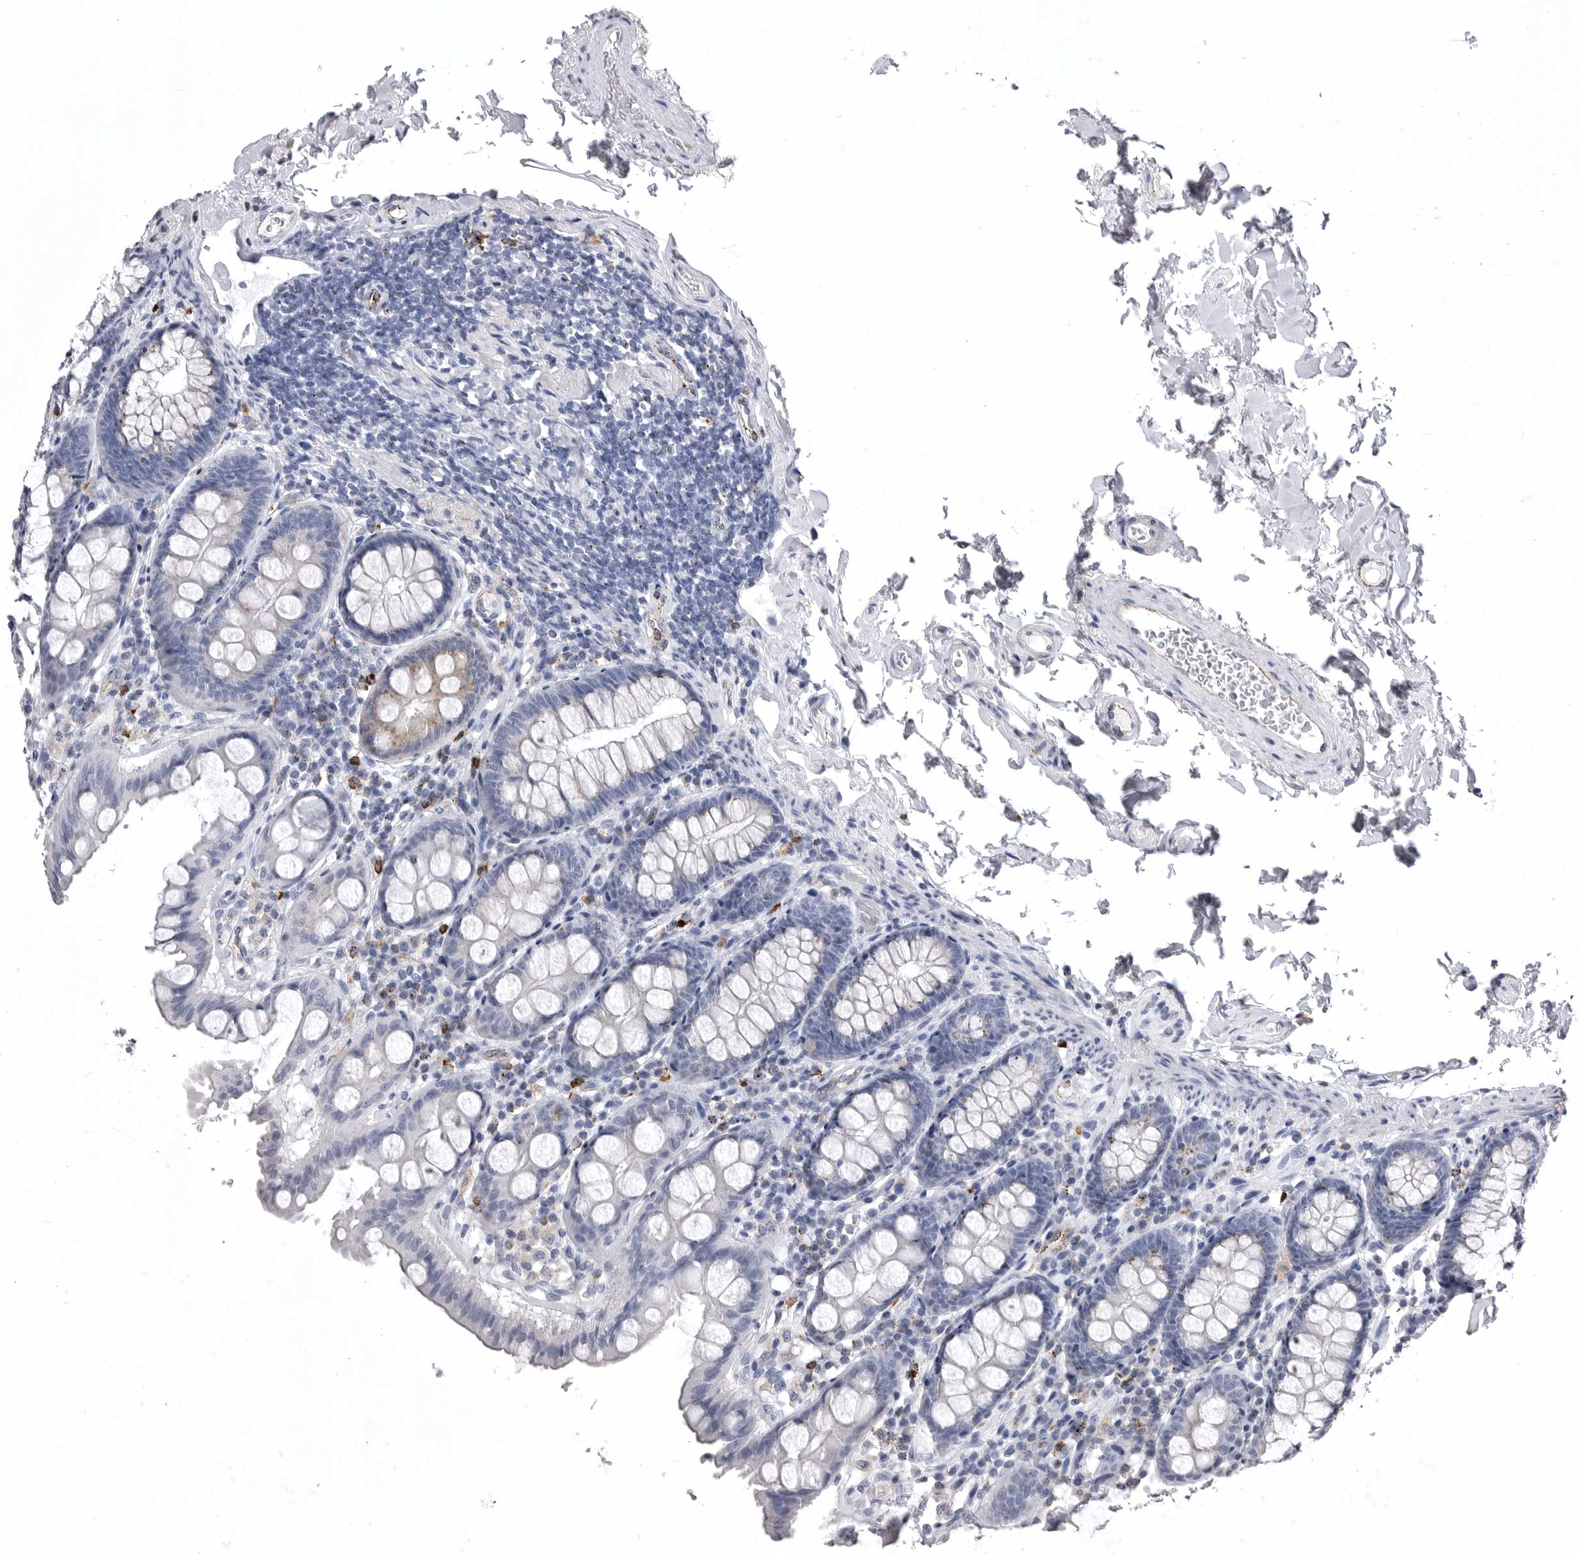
{"staining": {"intensity": "negative", "quantity": "none", "location": "none"}, "tissue": "colon", "cell_type": "Endothelial cells", "image_type": "normal", "snomed": [{"axis": "morphology", "description": "Normal tissue, NOS"}, {"axis": "topography", "description": "Colon"}, {"axis": "topography", "description": "Peripheral nerve tissue"}], "caption": "DAB immunohistochemical staining of unremarkable colon demonstrates no significant positivity in endothelial cells. Brightfield microscopy of immunohistochemistry stained with DAB (3,3'-diaminobenzidine) (brown) and hematoxylin (blue), captured at high magnification.", "gene": "PSPN", "patient": {"sex": "female", "age": 61}}